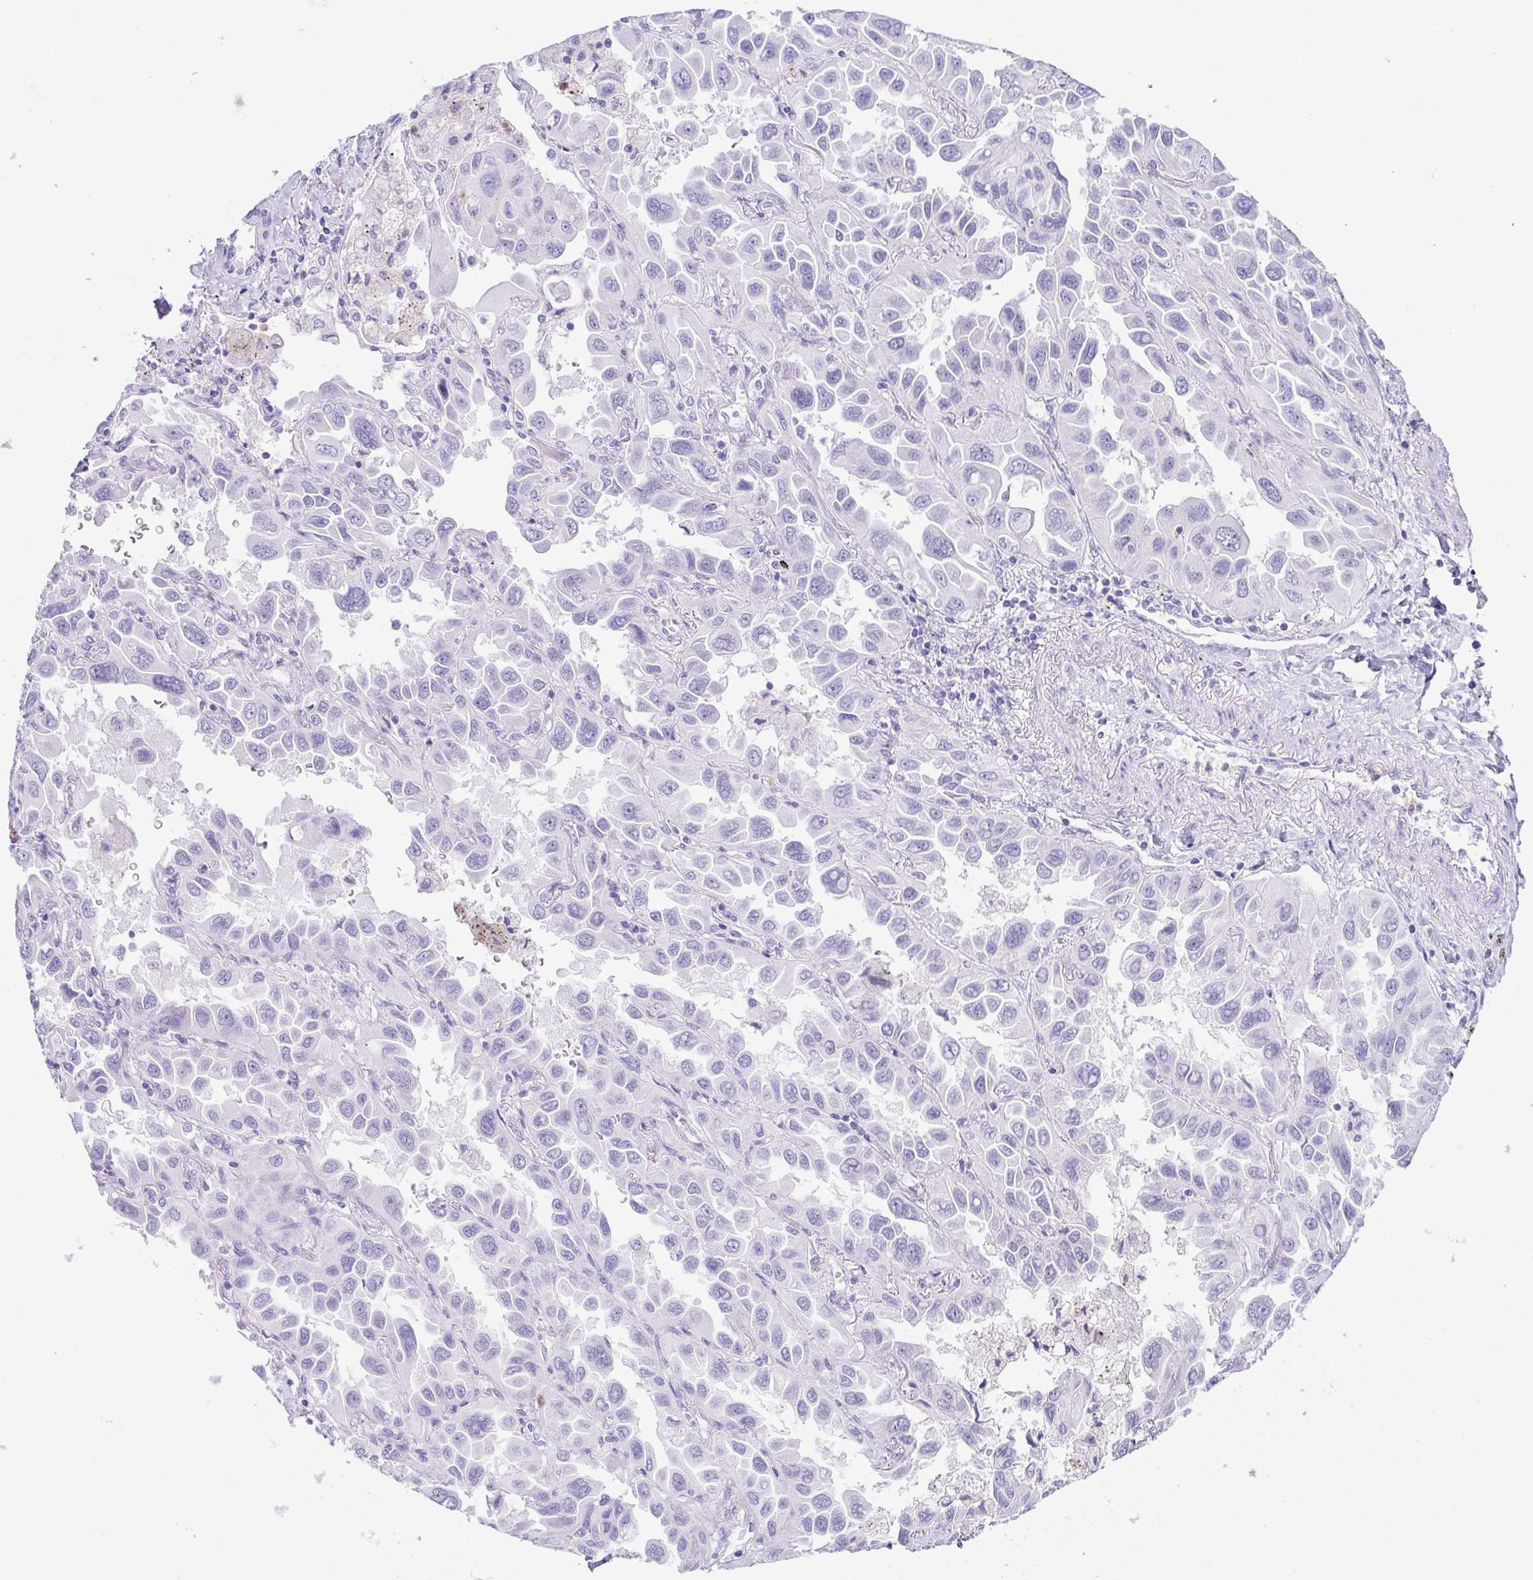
{"staining": {"intensity": "negative", "quantity": "none", "location": "none"}, "tissue": "lung cancer", "cell_type": "Tumor cells", "image_type": "cancer", "snomed": [{"axis": "morphology", "description": "Adenocarcinoma, NOS"}, {"axis": "topography", "description": "Lung"}], "caption": "Micrograph shows no significant protein expression in tumor cells of lung cancer (adenocarcinoma).", "gene": "AZU1", "patient": {"sex": "male", "age": 64}}